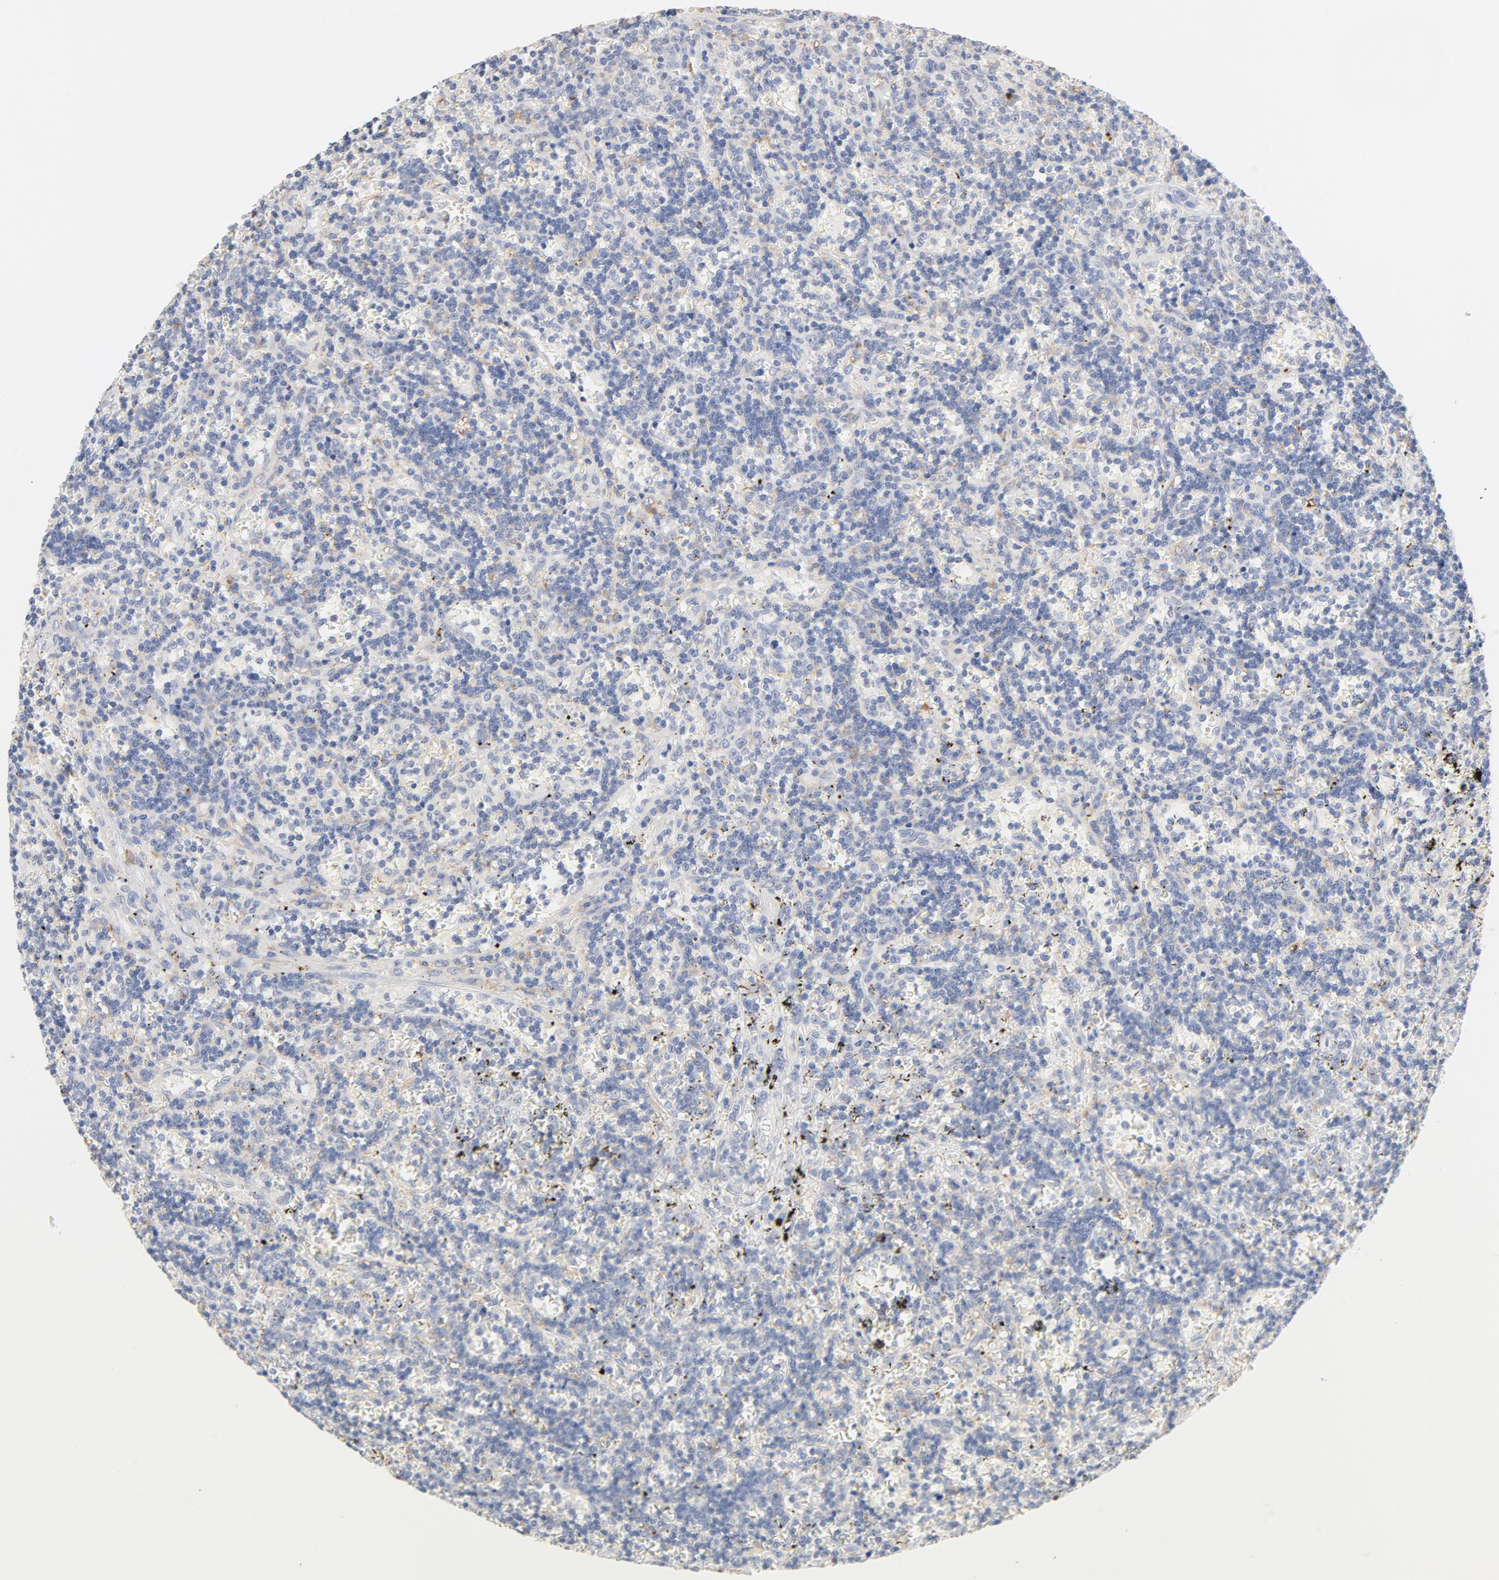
{"staining": {"intensity": "negative", "quantity": "none", "location": "none"}, "tissue": "lymphoma", "cell_type": "Tumor cells", "image_type": "cancer", "snomed": [{"axis": "morphology", "description": "Malignant lymphoma, non-Hodgkin's type, Low grade"}, {"axis": "topography", "description": "Spleen"}], "caption": "An IHC micrograph of low-grade malignant lymphoma, non-Hodgkin's type is shown. There is no staining in tumor cells of low-grade malignant lymphoma, non-Hodgkin's type.", "gene": "TLR4", "patient": {"sex": "male", "age": 60}}